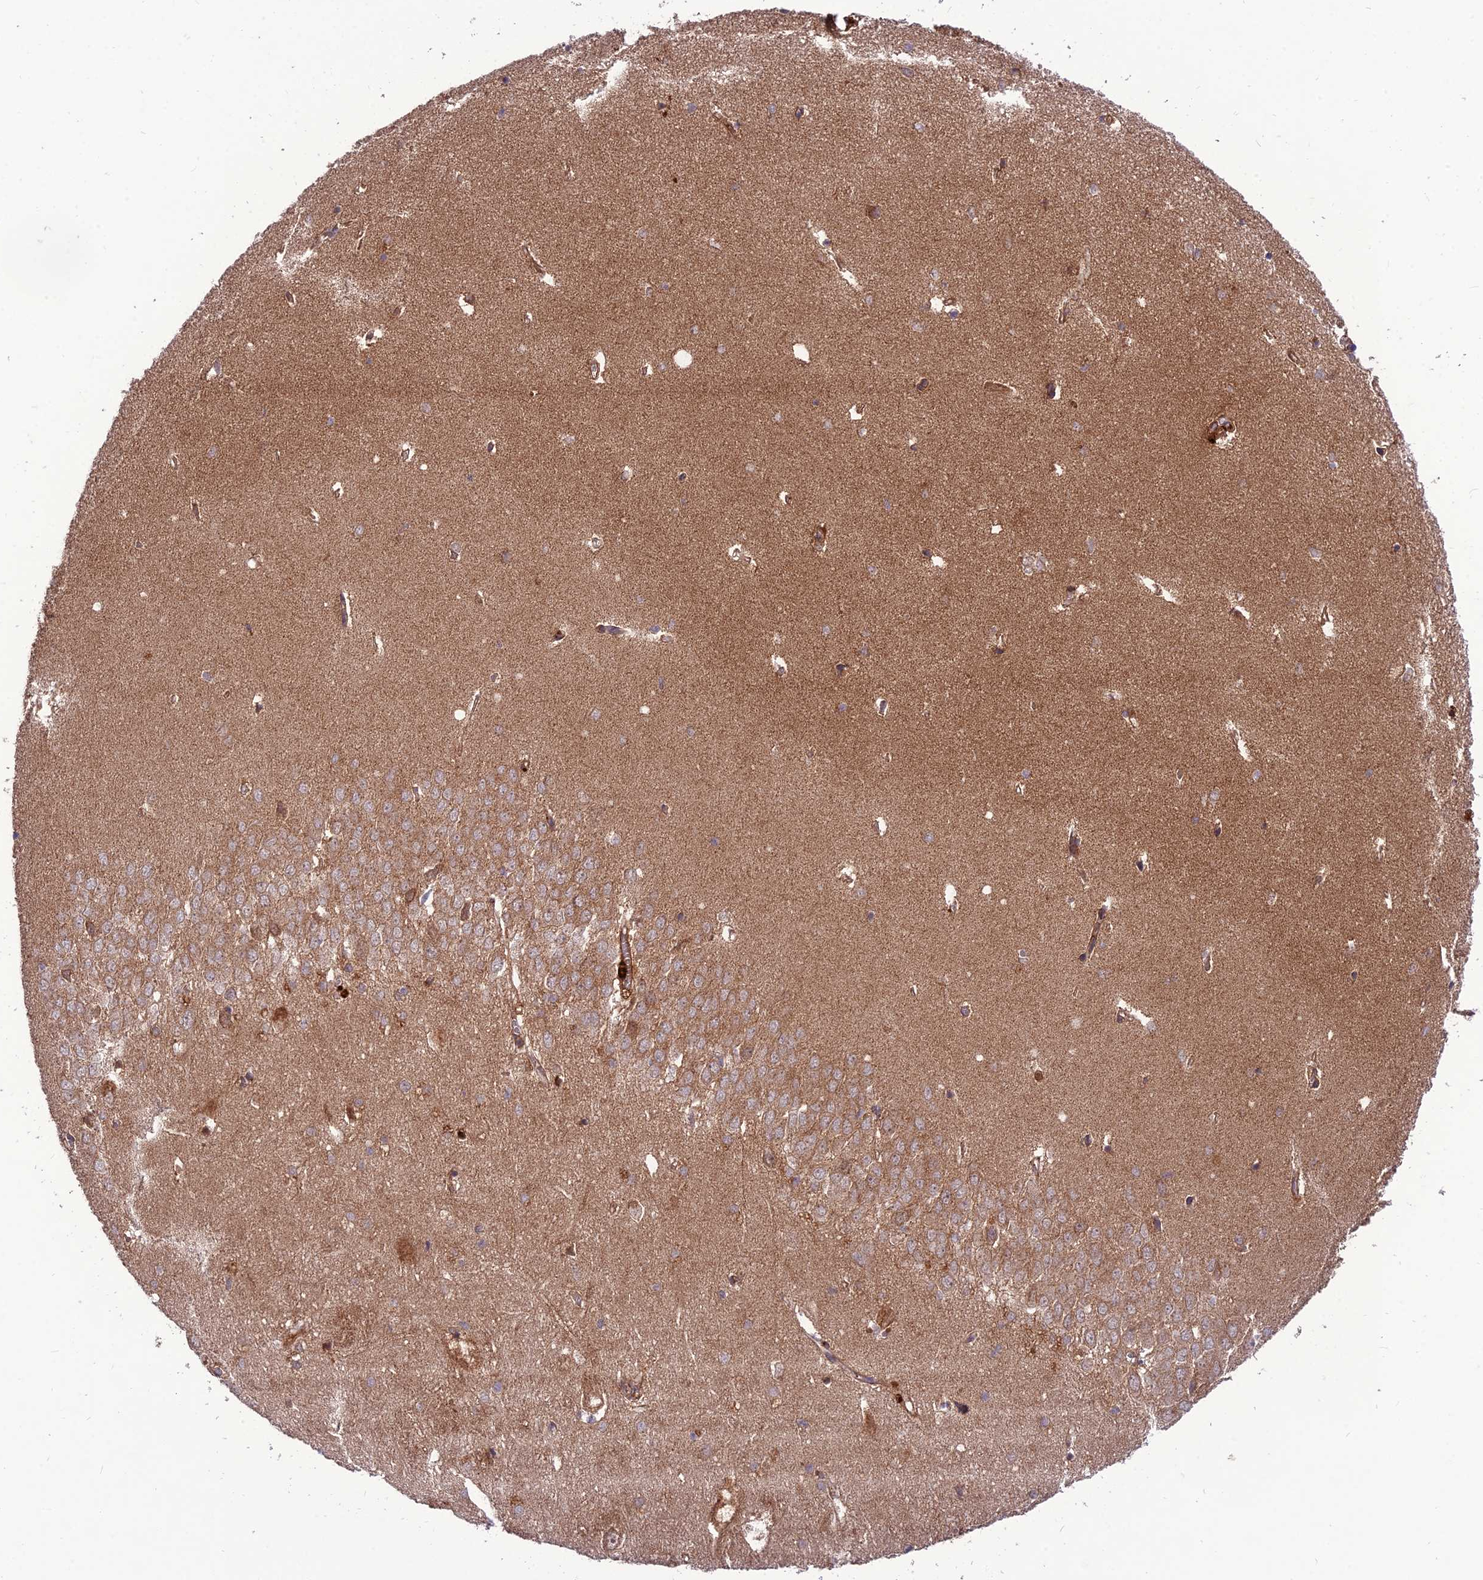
{"staining": {"intensity": "moderate", "quantity": "<25%", "location": "cytoplasmic/membranous"}, "tissue": "hippocampus", "cell_type": "Glial cells", "image_type": "normal", "snomed": [{"axis": "morphology", "description": "Normal tissue, NOS"}, {"axis": "topography", "description": "Hippocampus"}], "caption": "This photomicrograph demonstrates immunohistochemistry (IHC) staining of unremarkable hippocampus, with low moderate cytoplasmic/membranous staining in approximately <25% of glial cells.", "gene": "NDUFC1", "patient": {"sex": "female", "age": 64}}